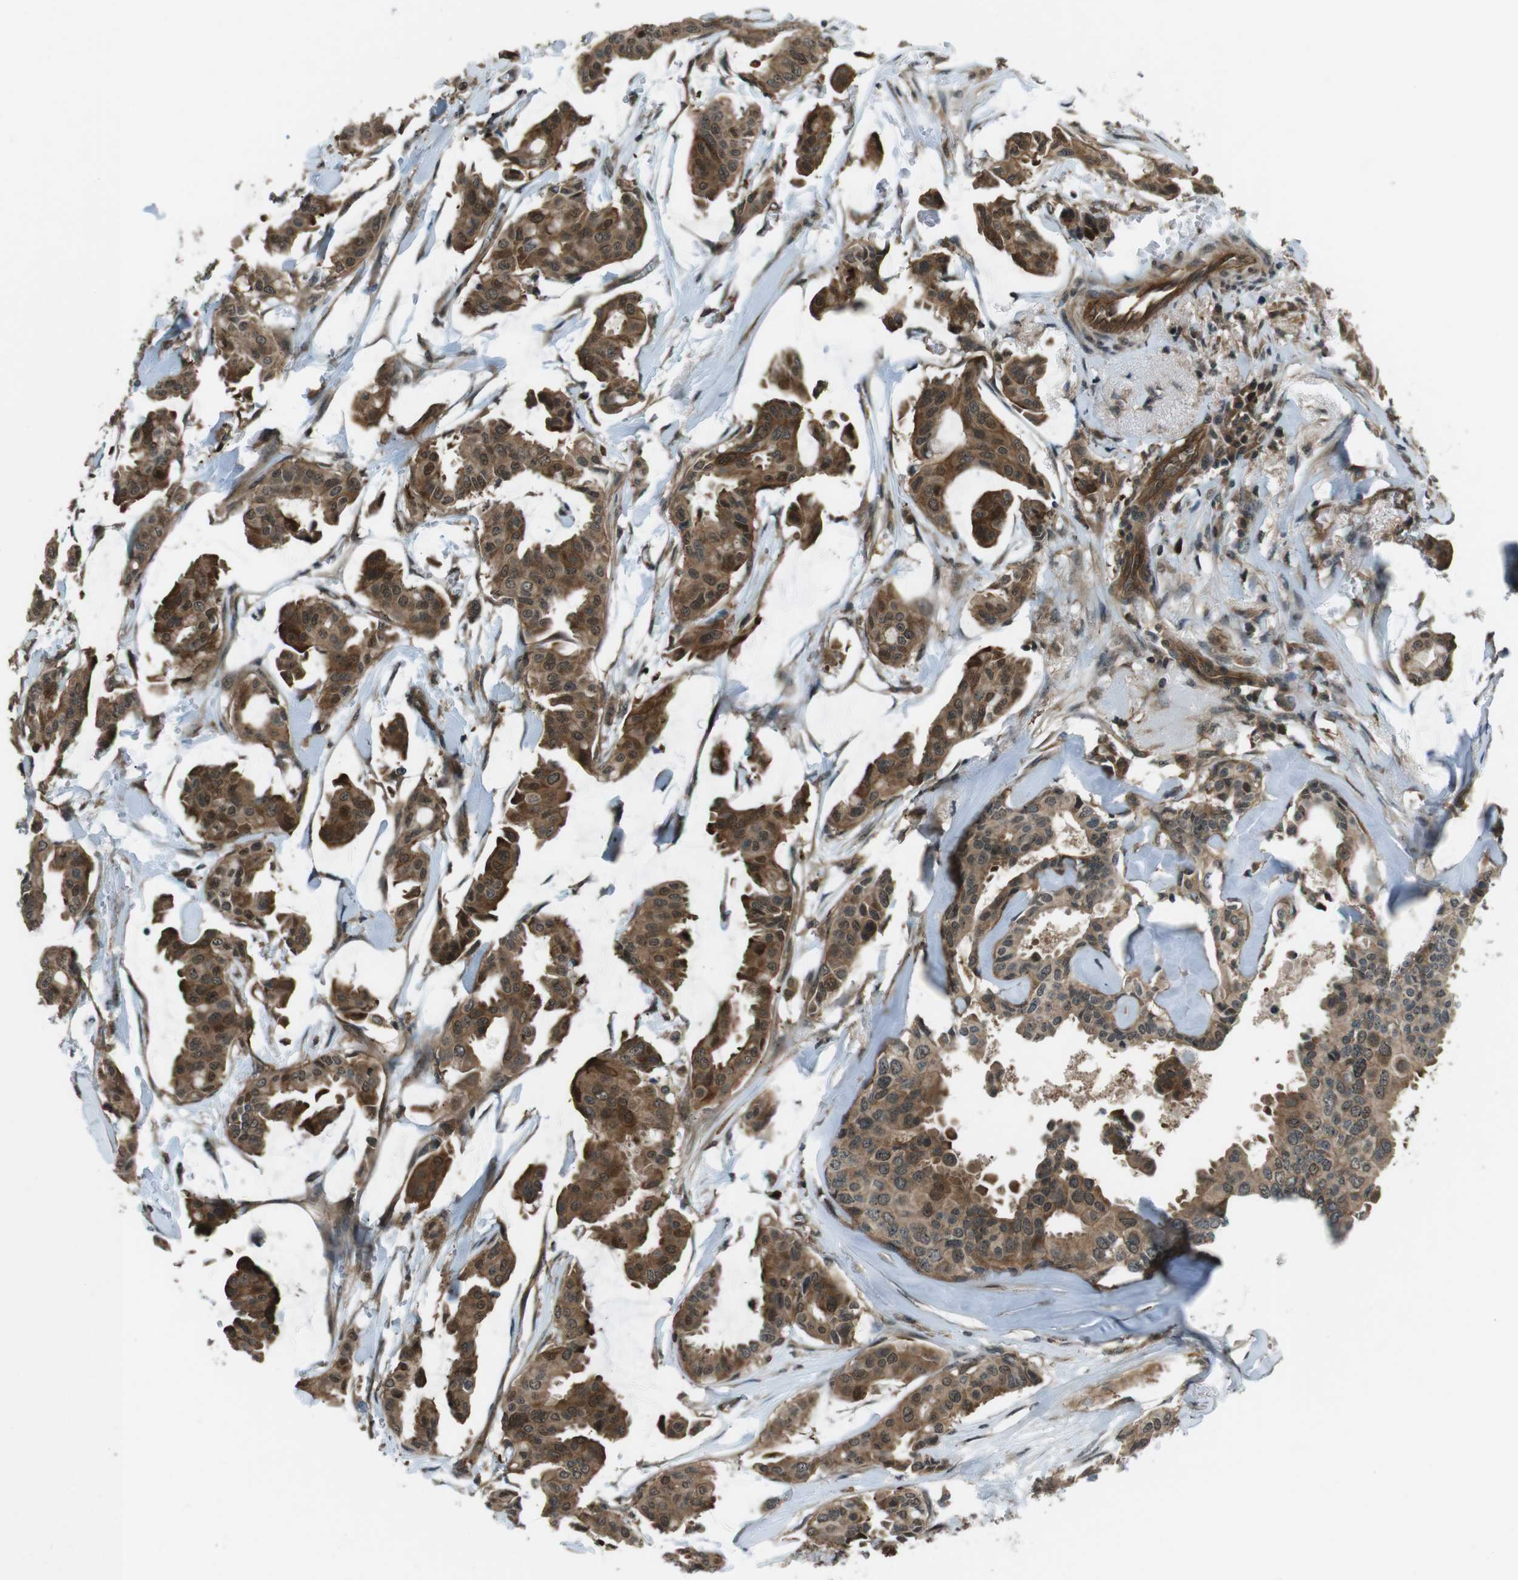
{"staining": {"intensity": "moderate", "quantity": ">75%", "location": "cytoplasmic/membranous,nuclear"}, "tissue": "head and neck cancer", "cell_type": "Tumor cells", "image_type": "cancer", "snomed": [{"axis": "morphology", "description": "Adenocarcinoma, NOS"}, {"axis": "topography", "description": "Salivary gland"}, {"axis": "topography", "description": "Head-Neck"}], "caption": "Protein positivity by IHC shows moderate cytoplasmic/membranous and nuclear positivity in approximately >75% of tumor cells in head and neck cancer (adenocarcinoma). The protein of interest is shown in brown color, while the nuclei are stained blue.", "gene": "TIAM2", "patient": {"sex": "female", "age": 59}}